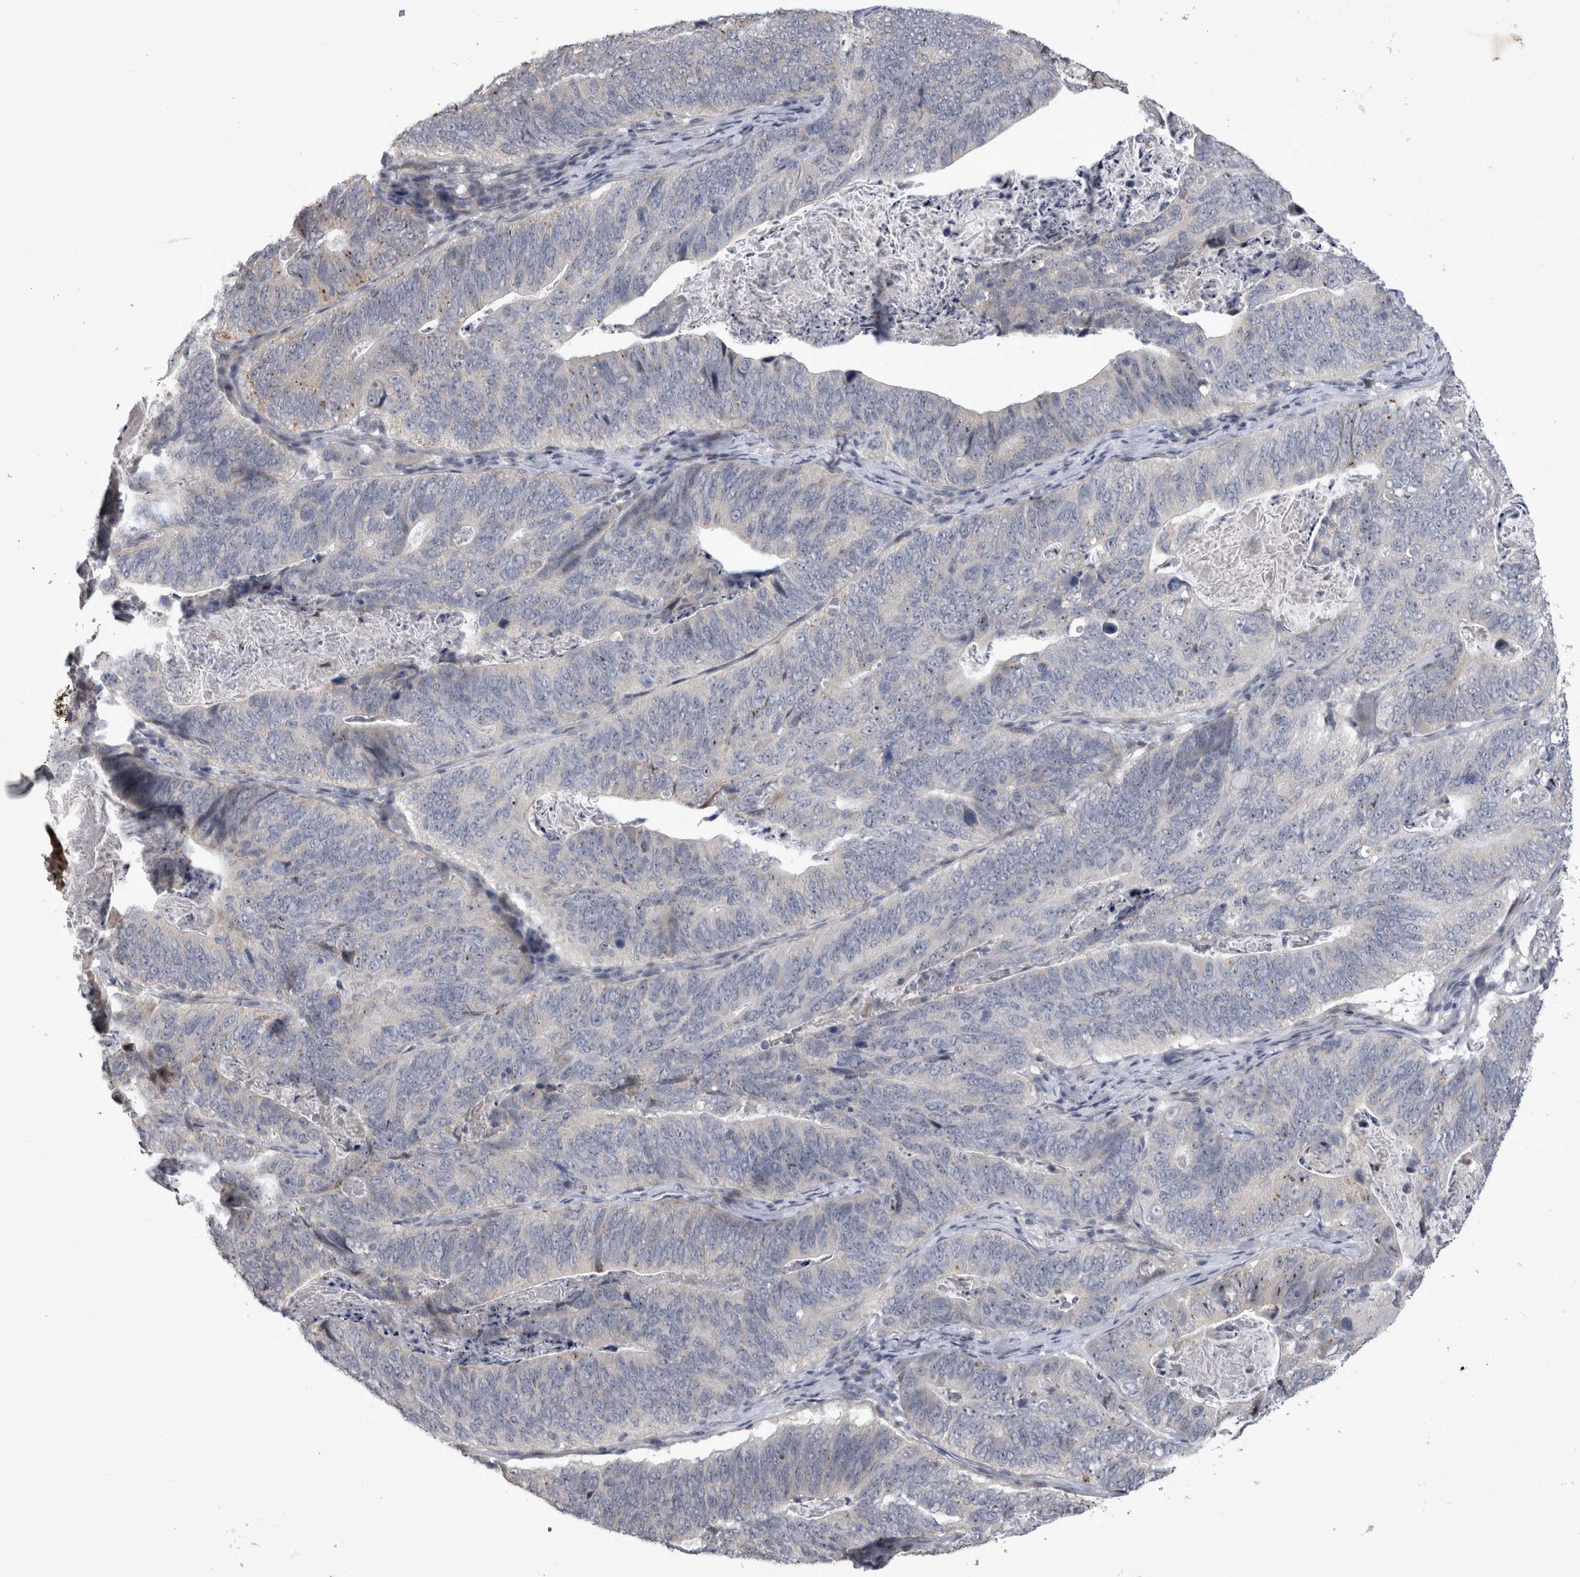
{"staining": {"intensity": "negative", "quantity": "none", "location": "none"}, "tissue": "stomach cancer", "cell_type": "Tumor cells", "image_type": "cancer", "snomed": [{"axis": "morphology", "description": "Normal tissue, NOS"}, {"axis": "morphology", "description": "Adenocarcinoma, NOS"}, {"axis": "topography", "description": "Stomach"}], "caption": "The immunohistochemistry histopathology image has no significant positivity in tumor cells of stomach cancer tissue.", "gene": "IFI44", "patient": {"sex": "female", "age": 89}}